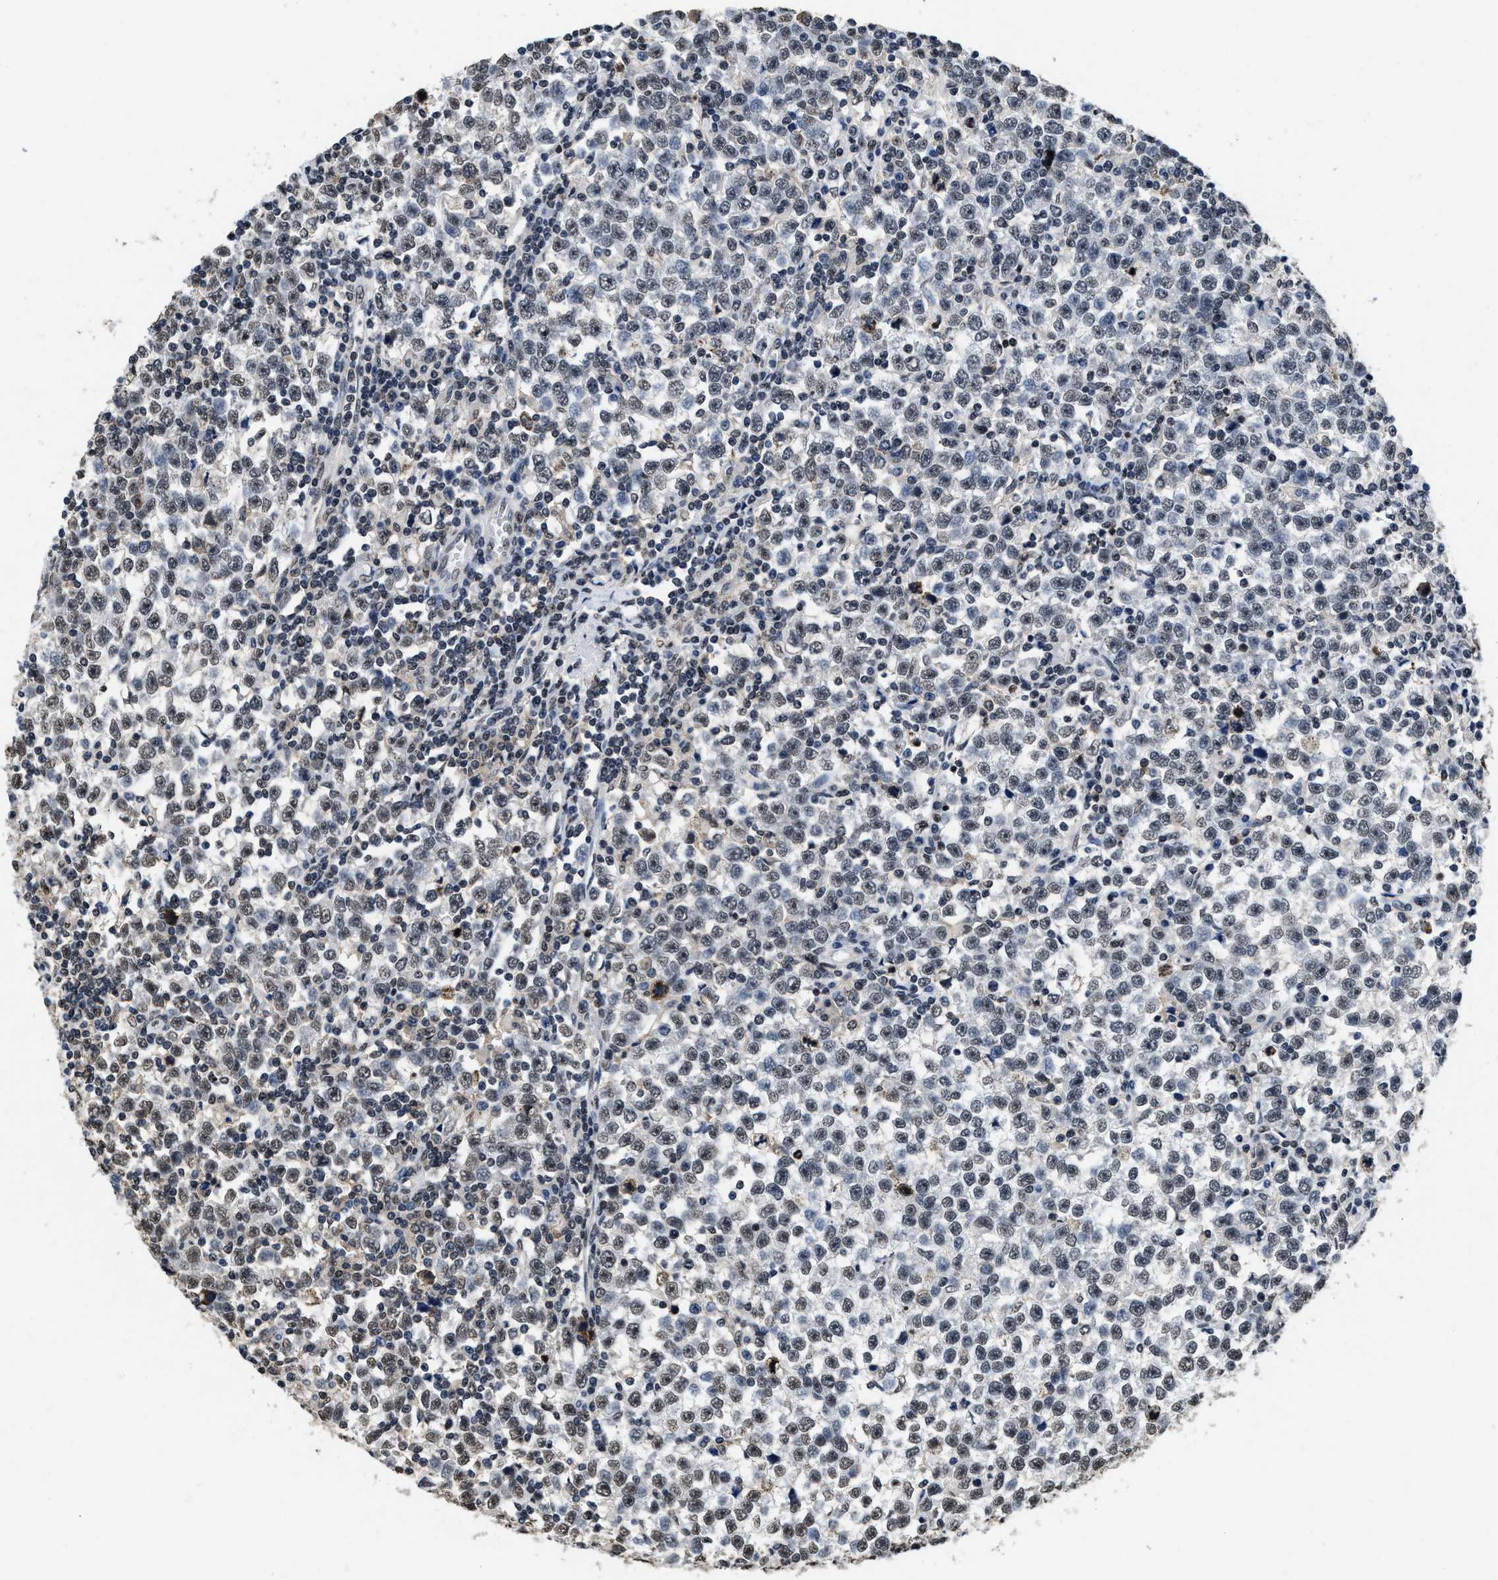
{"staining": {"intensity": "weak", "quantity": "25%-75%", "location": "nuclear"}, "tissue": "testis cancer", "cell_type": "Tumor cells", "image_type": "cancer", "snomed": [{"axis": "morphology", "description": "Seminoma, NOS"}, {"axis": "topography", "description": "Testis"}], "caption": "A high-resolution micrograph shows immunohistochemistry staining of testis cancer (seminoma), which reveals weak nuclear positivity in approximately 25%-75% of tumor cells.", "gene": "SUPT16H", "patient": {"sex": "male", "age": 43}}